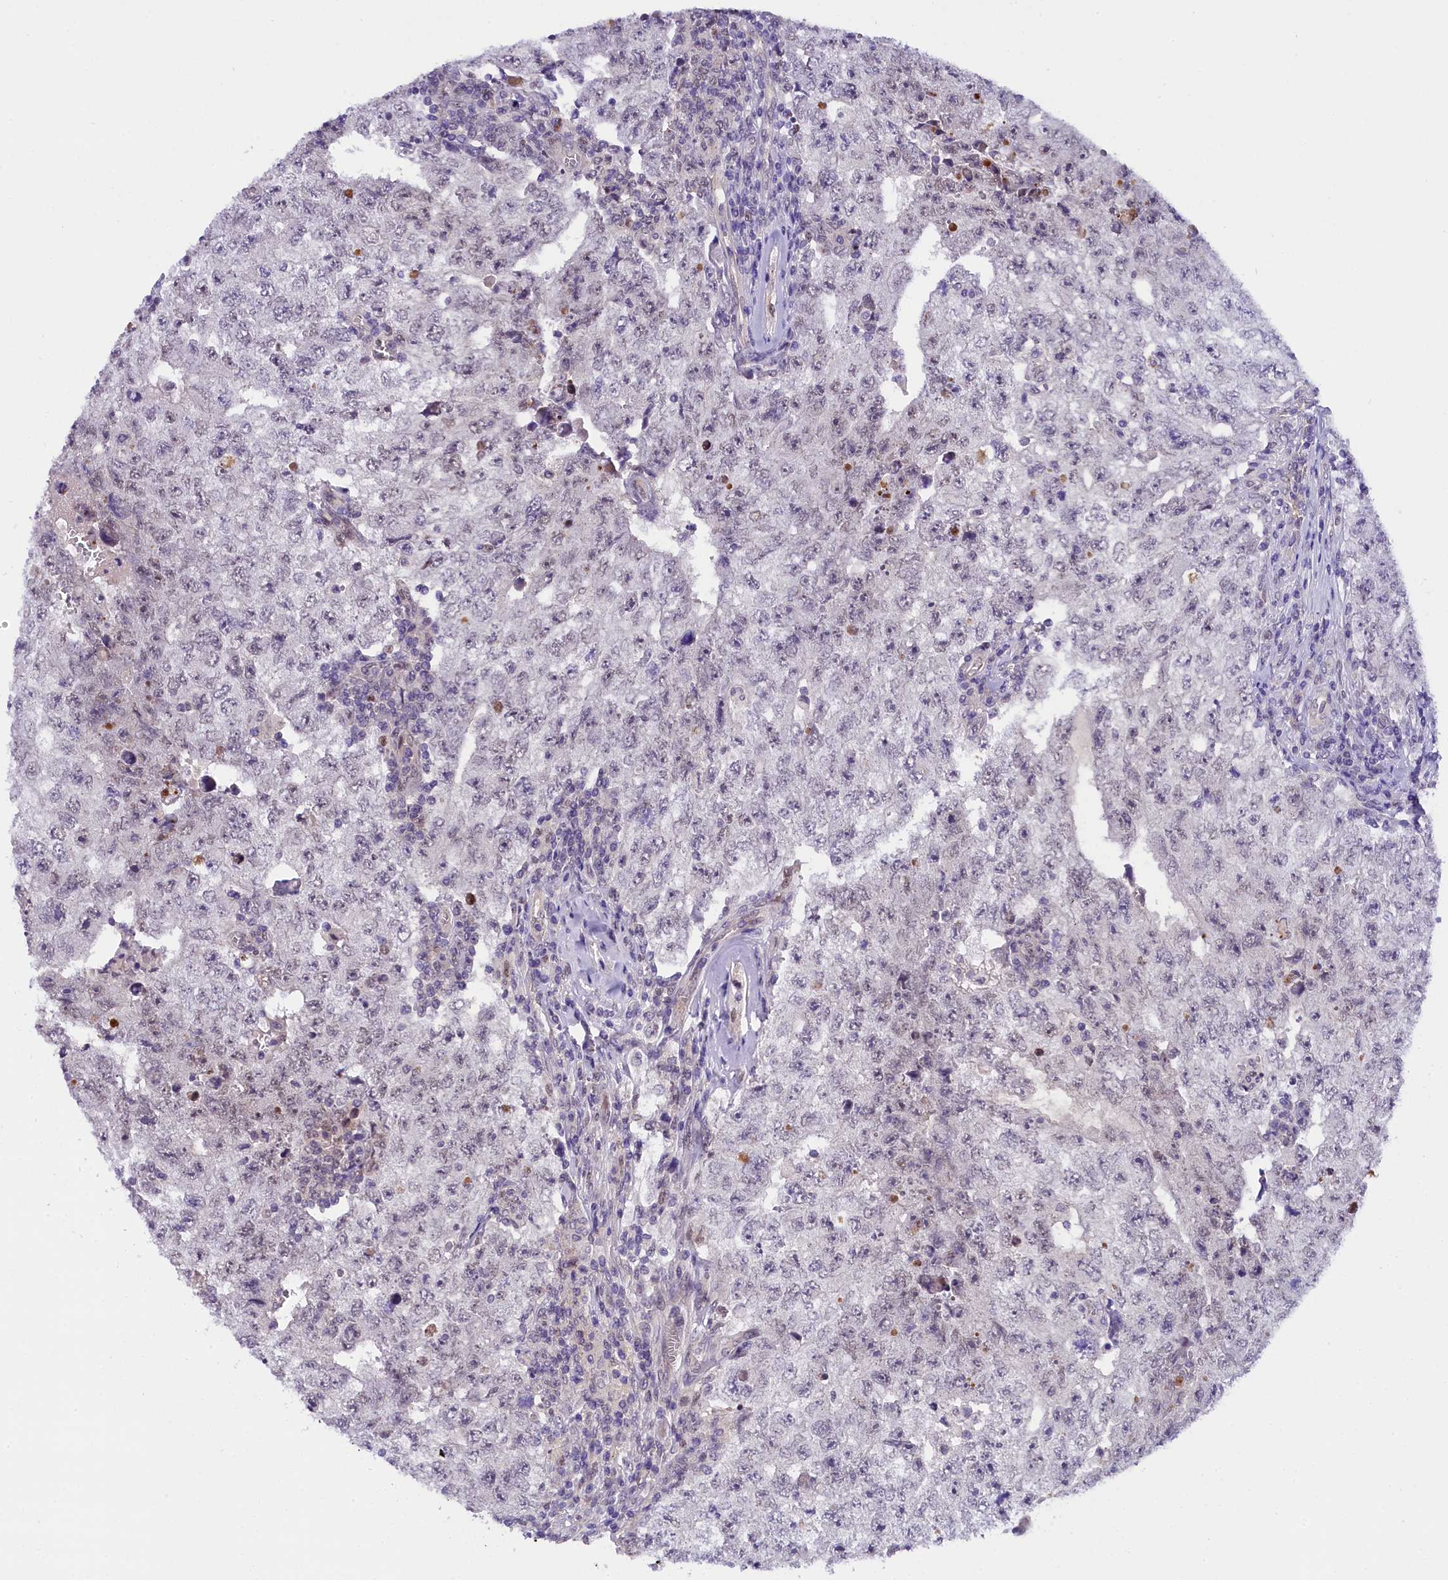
{"staining": {"intensity": "negative", "quantity": "none", "location": "none"}, "tissue": "testis cancer", "cell_type": "Tumor cells", "image_type": "cancer", "snomed": [{"axis": "morphology", "description": "Carcinoma, Embryonal, NOS"}, {"axis": "topography", "description": "Testis"}], "caption": "Immunohistochemistry (IHC) image of embryonal carcinoma (testis) stained for a protein (brown), which reveals no staining in tumor cells.", "gene": "IQCN", "patient": {"sex": "male", "age": 17}}